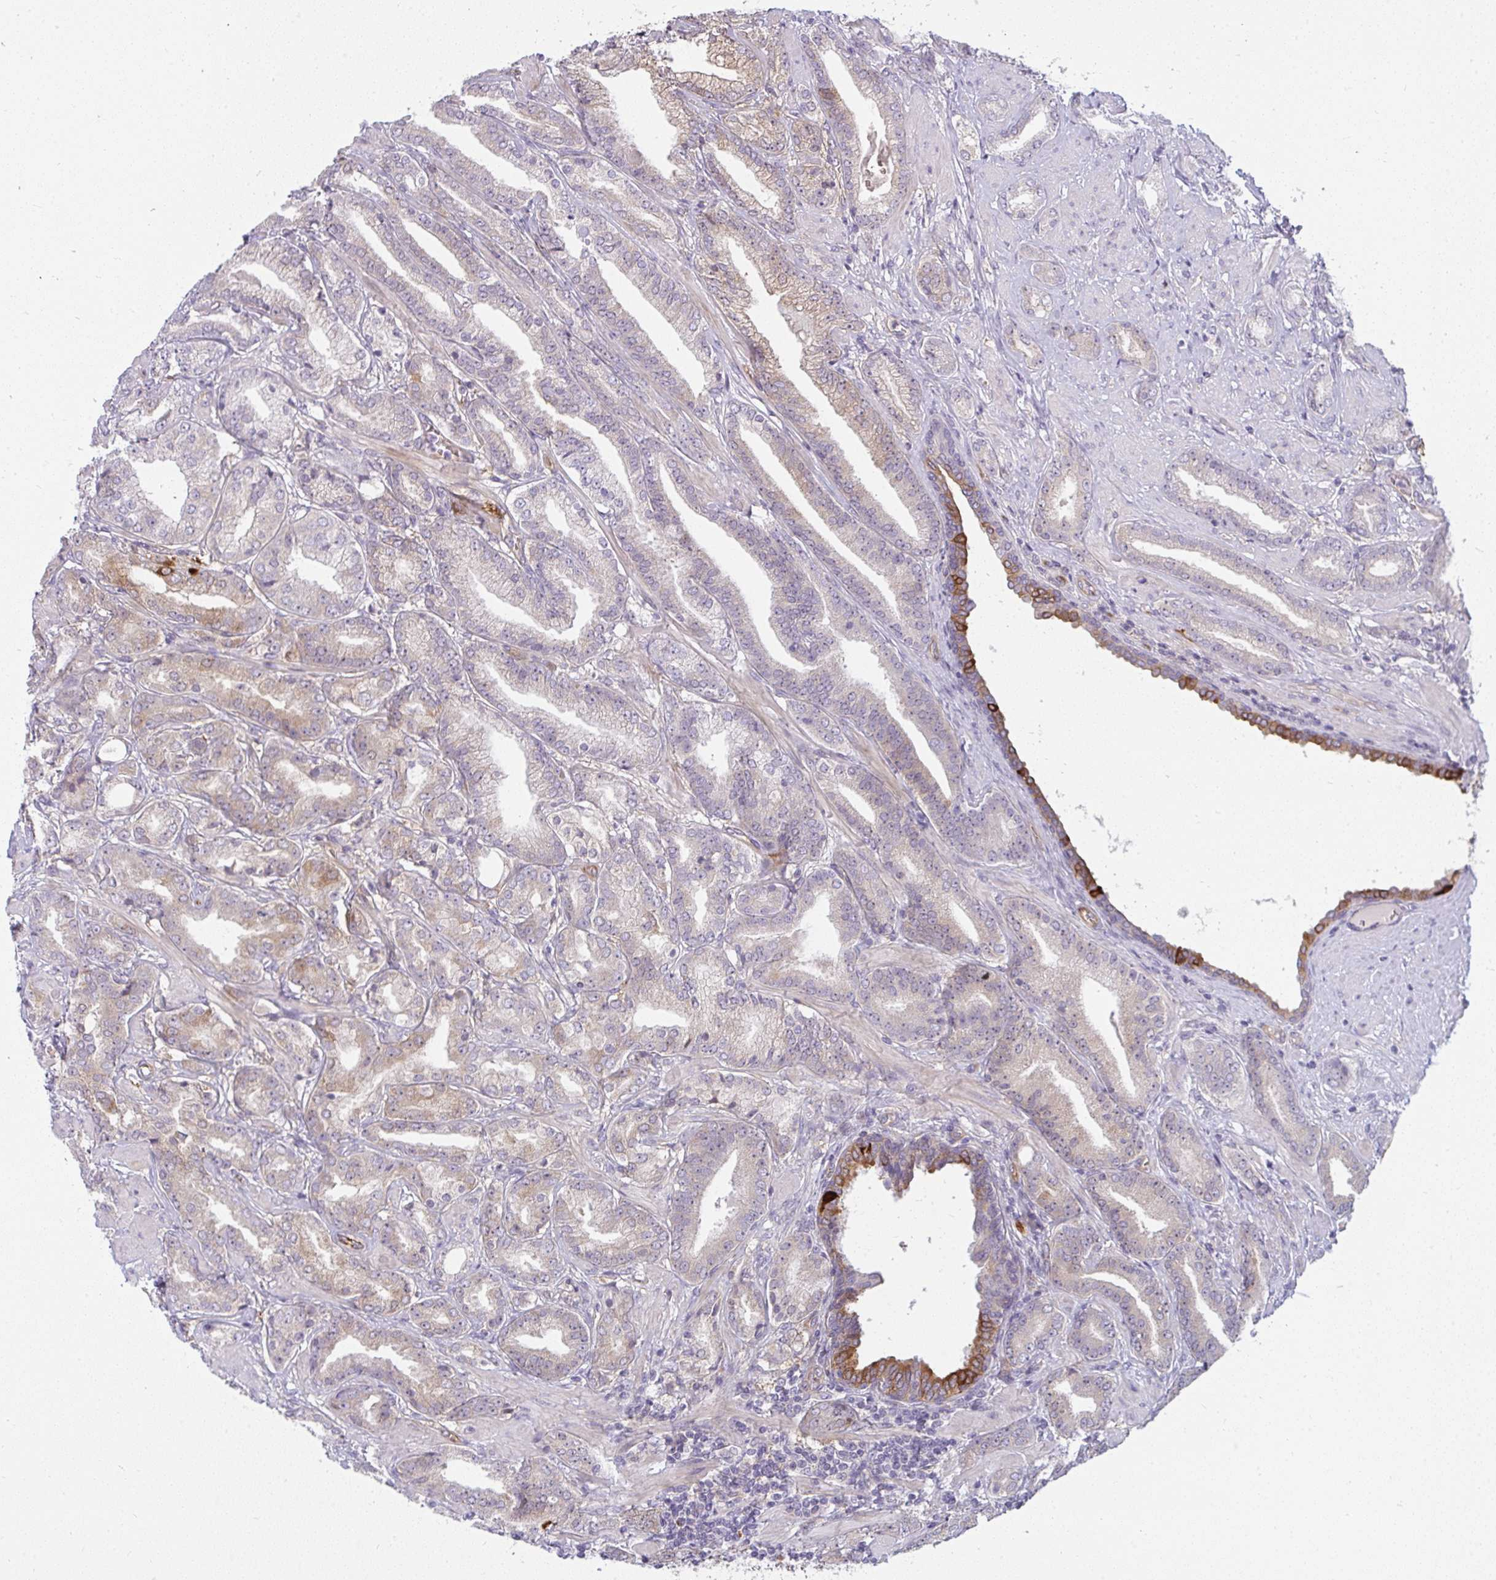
{"staining": {"intensity": "weak", "quantity": "<25%", "location": "cytoplasmic/membranous"}, "tissue": "prostate cancer", "cell_type": "Tumor cells", "image_type": "cancer", "snomed": [{"axis": "morphology", "description": "Adenocarcinoma, High grade"}, {"axis": "topography", "description": "Prostate"}], "caption": "A histopathology image of prostate high-grade adenocarcinoma stained for a protein displays no brown staining in tumor cells.", "gene": "IFIT3", "patient": {"sex": "male", "age": 56}}